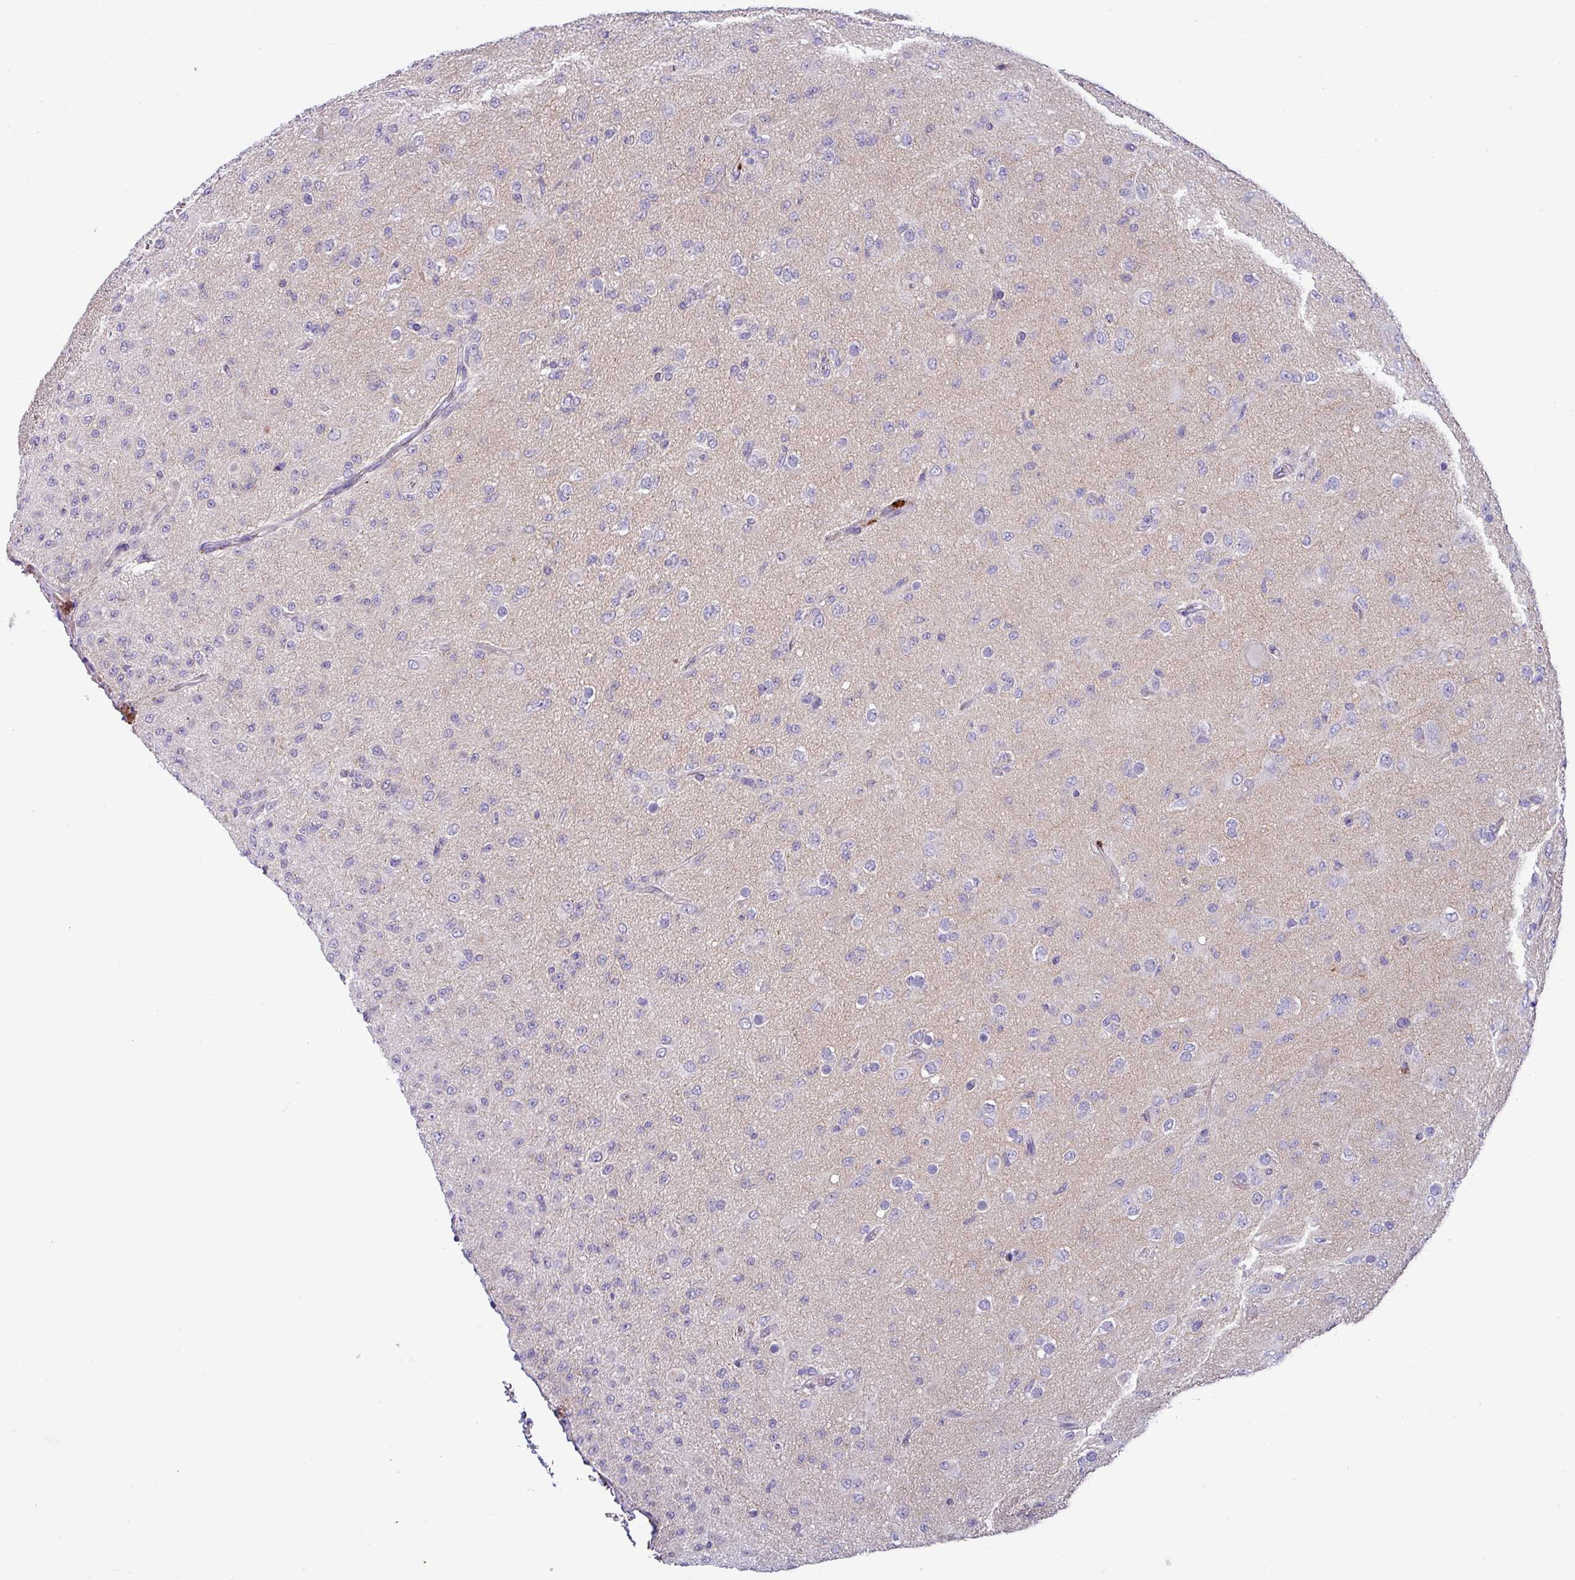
{"staining": {"intensity": "negative", "quantity": "none", "location": "none"}, "tissue": "glioma", "cell_type": "Tumor cells", "image_type": "cancer", "snomed": [{"axis": "morphology", "description": "Glioma, malignant, Low grade"}, {"axis": "topography", "description": "Brain"}], "caption": "Immunohistochemical staining of malignant glioma (low-grade) shows no significant staining in tumor cells.", "gene": "ACAP3", "patient": {"sex": "male", "age": 65}}